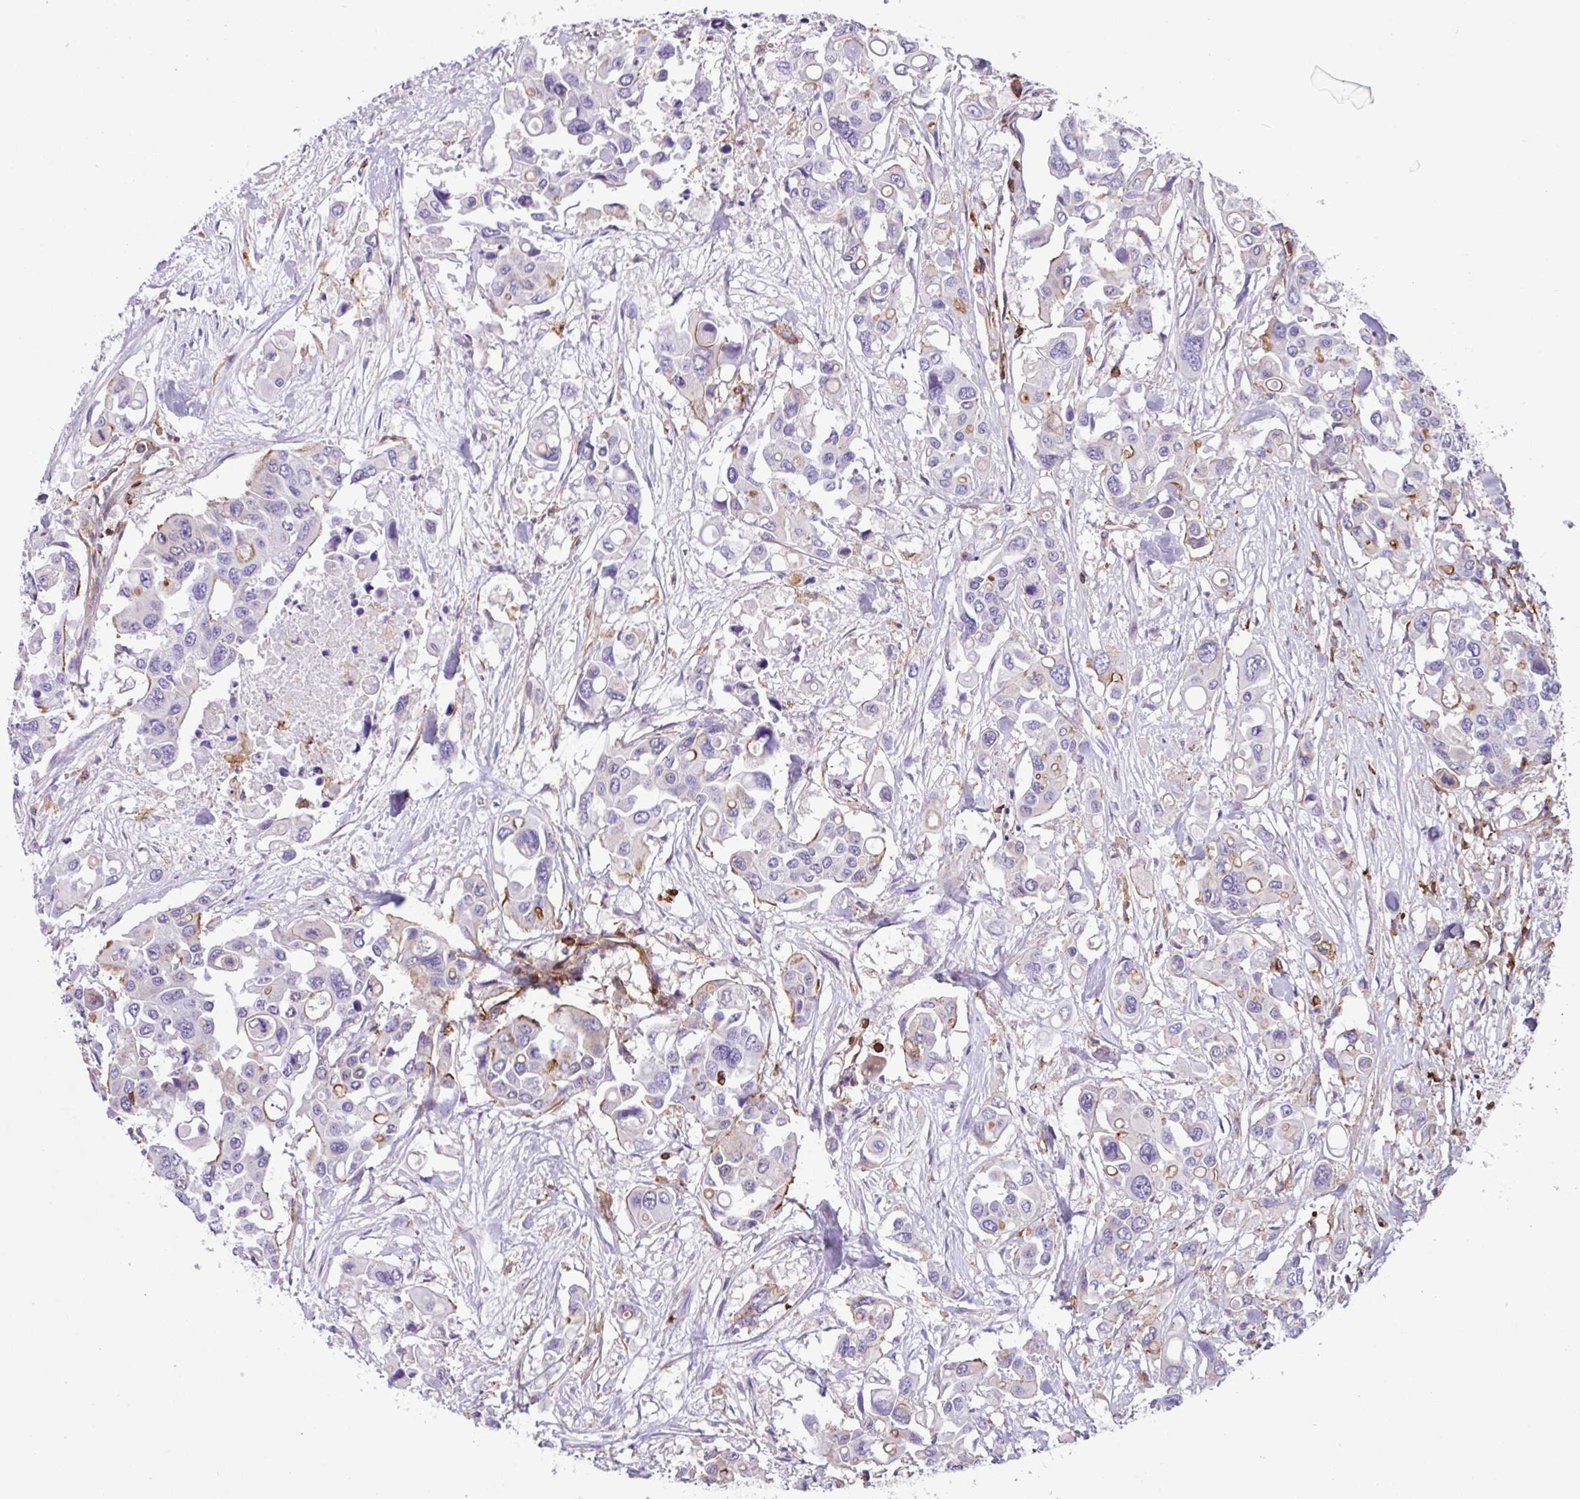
{"staining": {"intensity": "negative", "quantity": "none", "location": "none"}, "tissue": "colorectal cancer", "cell_type": "Tumor cells", "image_type": "cancer", "snomed": [{"axis": "morphology", "description": "Adenocarcinoma, NOS"}, {"axis": "topography", "description": "Colon"}], "caption": "Tumor cells are negative for brown protein staining in adenocarcinoma (colorectal).", "gene": "PPP1R18", "patient": {"sex": "male", "age": 77}}